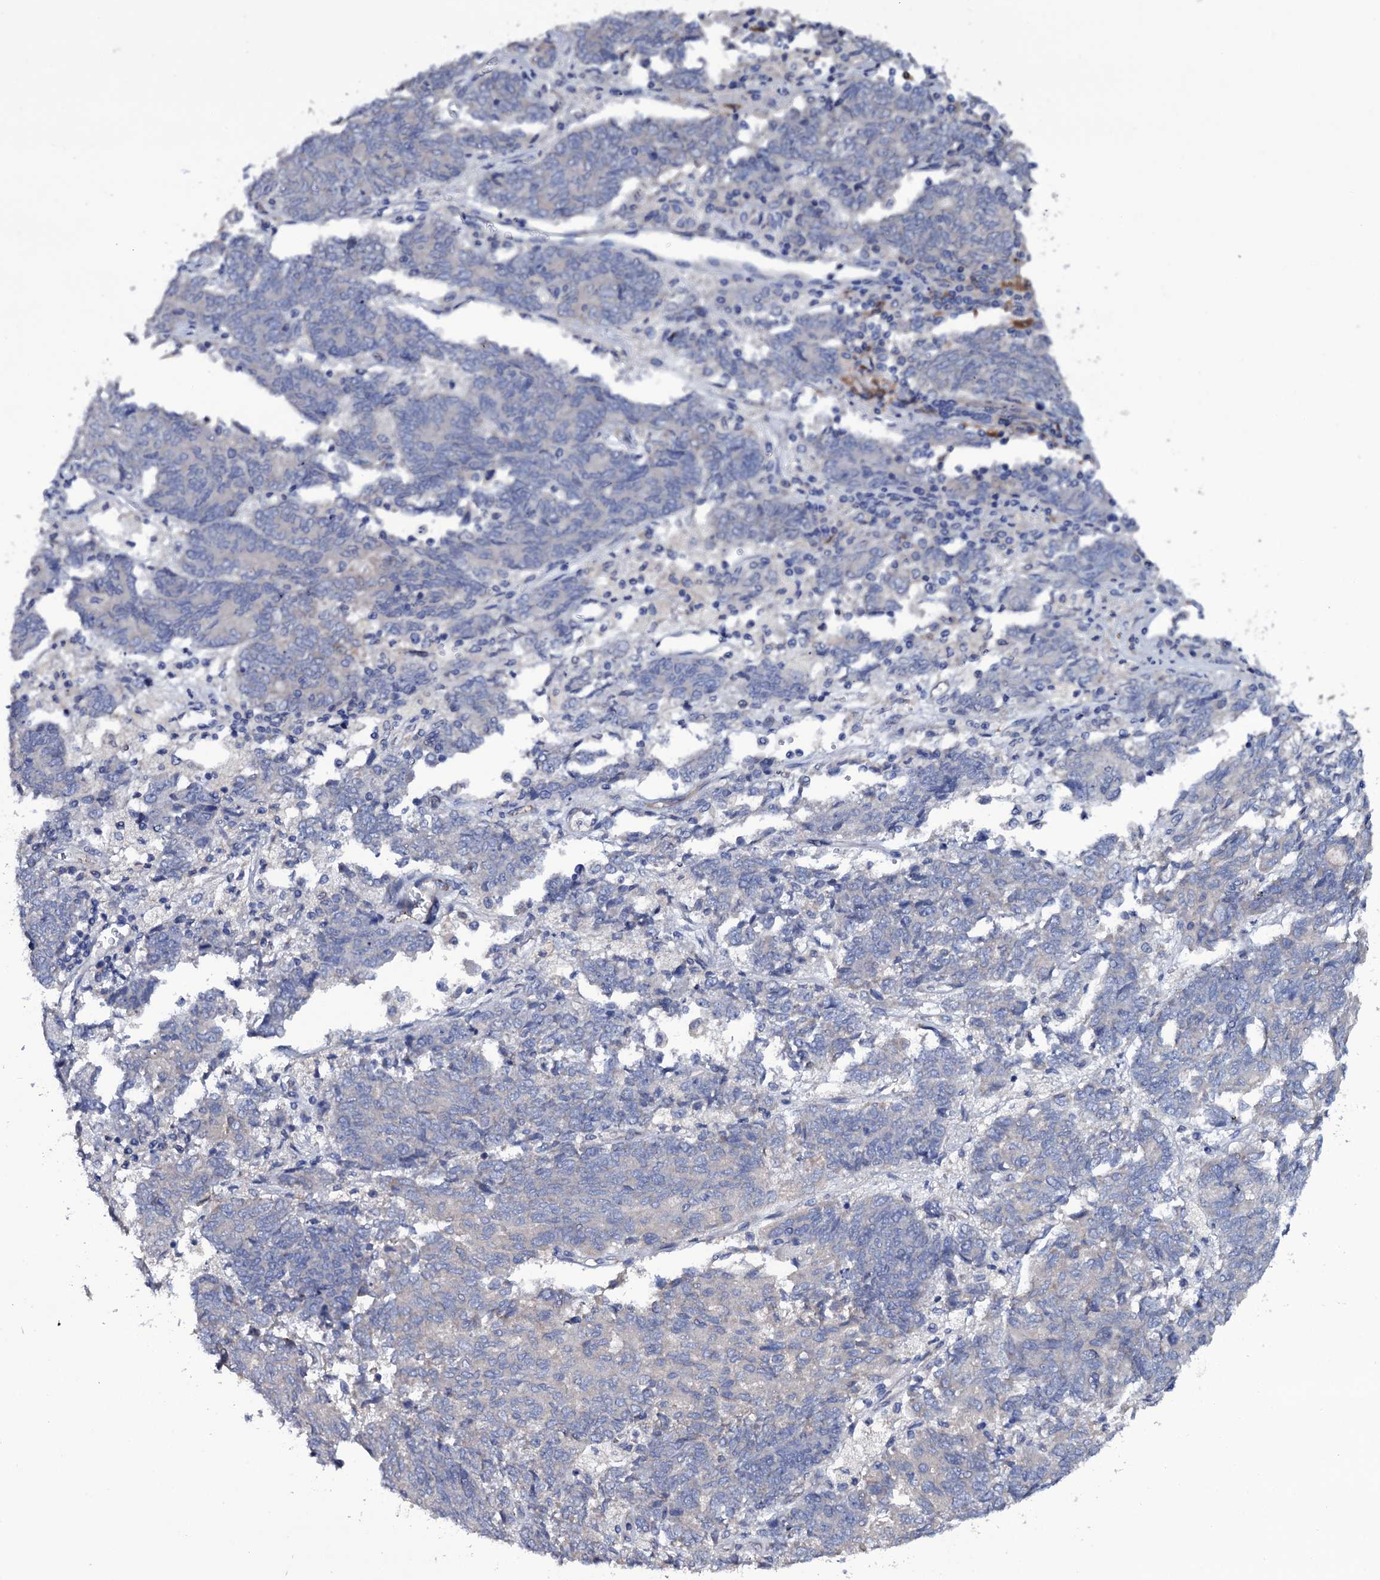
{"staining": {"intensity": "negative", "quantity": "none", "location": "none"}, "tissue": "endometrial cancer", "cell_type": "Tumor cells", "image_type": "cancer", "snomed": [{"axis": "morphology", "description": "Adenocarcinoma, NOS"}, {"axis": "topography", "description": "Endometrium"}], "caption": "A micrograph of human adenocarcinoma (endometrial) is negative for staining in tumor cells.", "gene": "BCL2L14", "patient": {"sex": "female", "age": 80}}